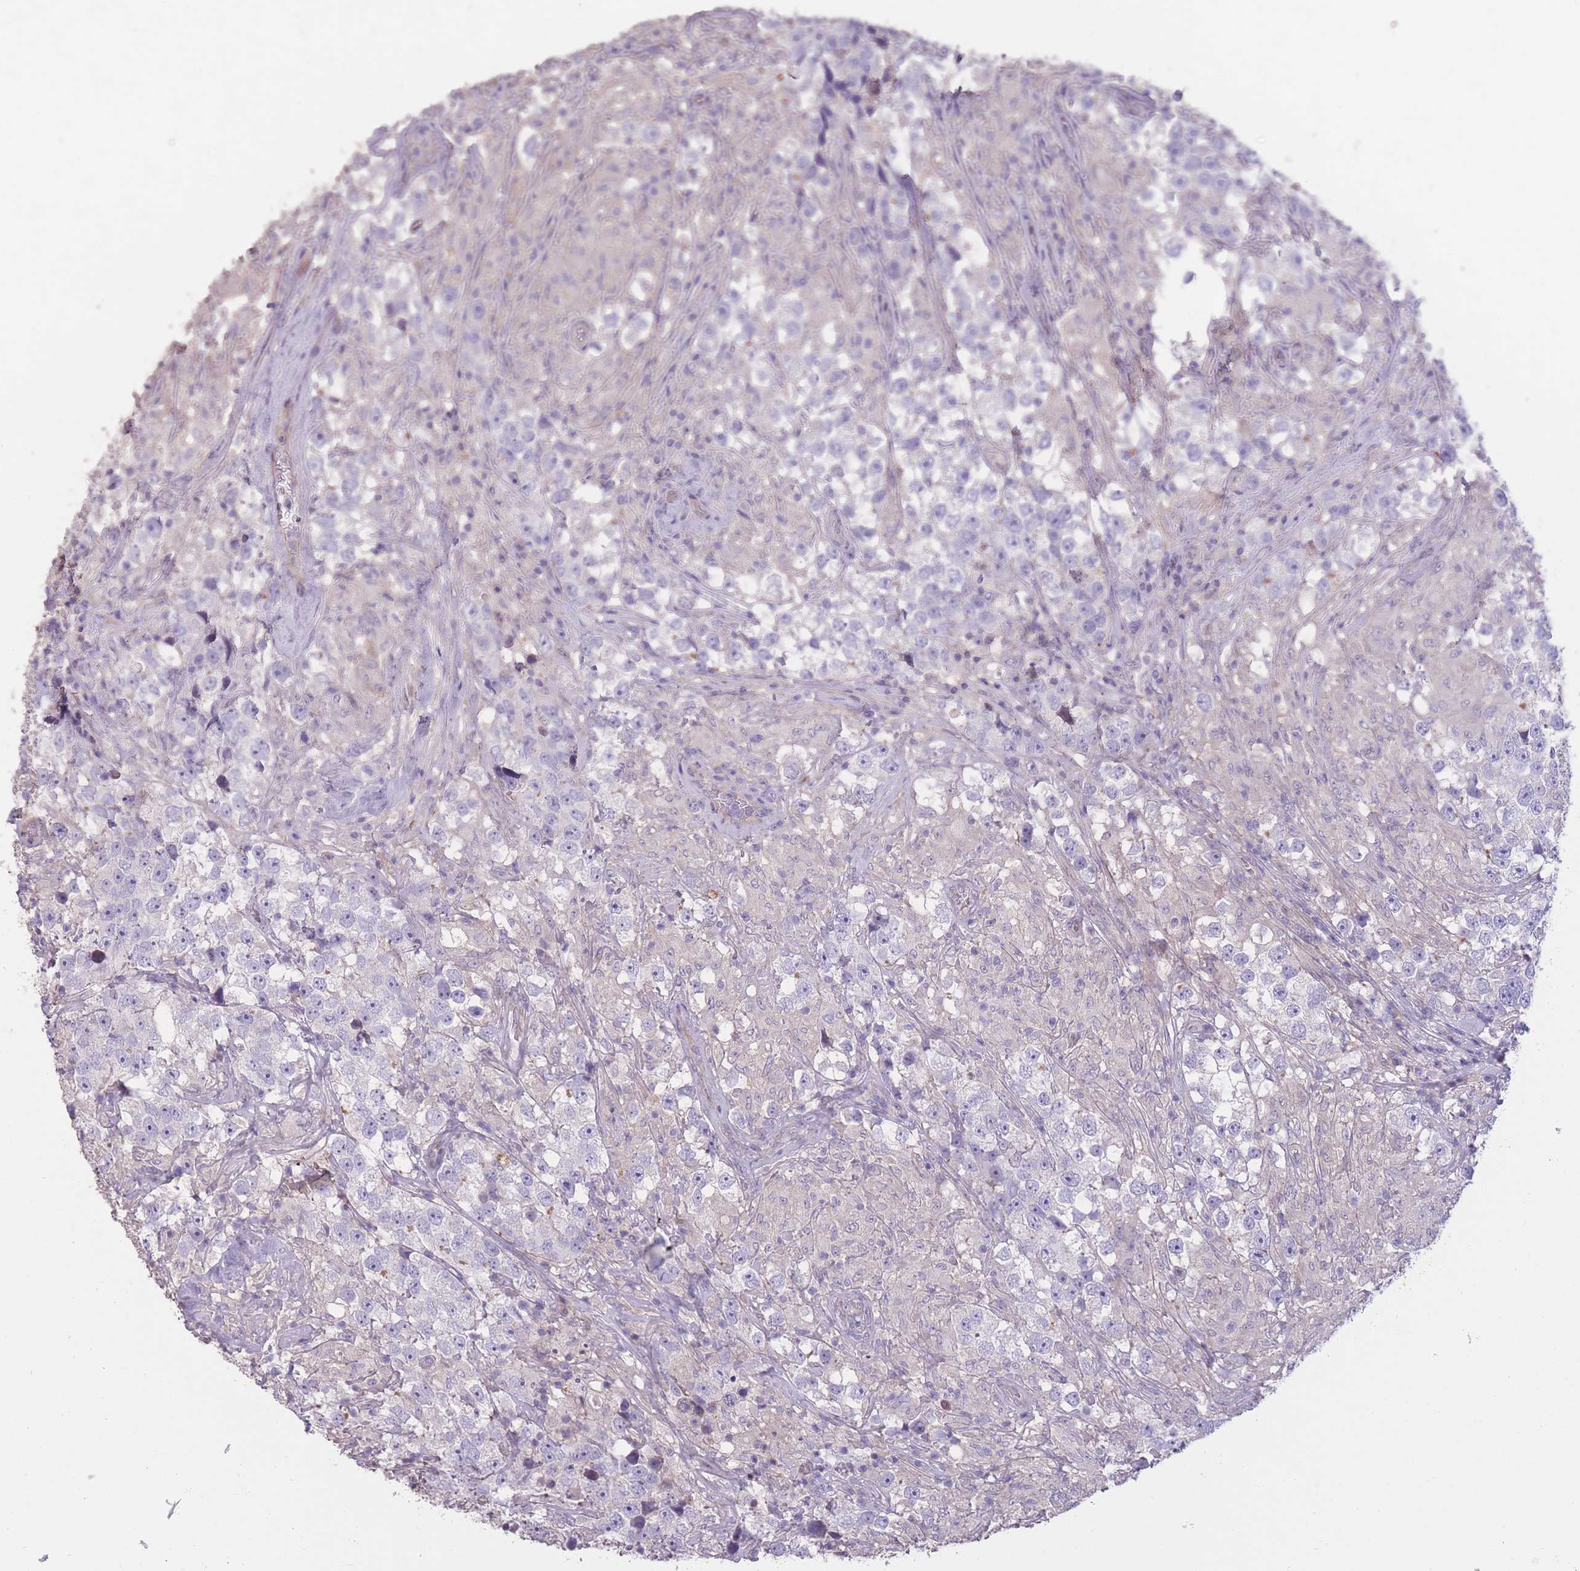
{"staining": {"intensity": "negative", "quantity": "none", "location": "none"}, "tissue": "testis cancer", "cell_type": "Tumor cells", "image_type": "cancer", "snomed": [{"axis": "morphology", "description": "Seminoma, NOS"}, {"axis": "topography", "description": "Testis"}], "caption": "A high-resolution image shows immunohistochemistry (IHC) staining of testis cancer, which demonstrates no significant staining in tumor cells. (Brightfield microscopy of DAB immunohistochemistry (IHC) at high magnification).", "gene": "RSPH10B", "patient": {"sex": "male", "age": 46}}